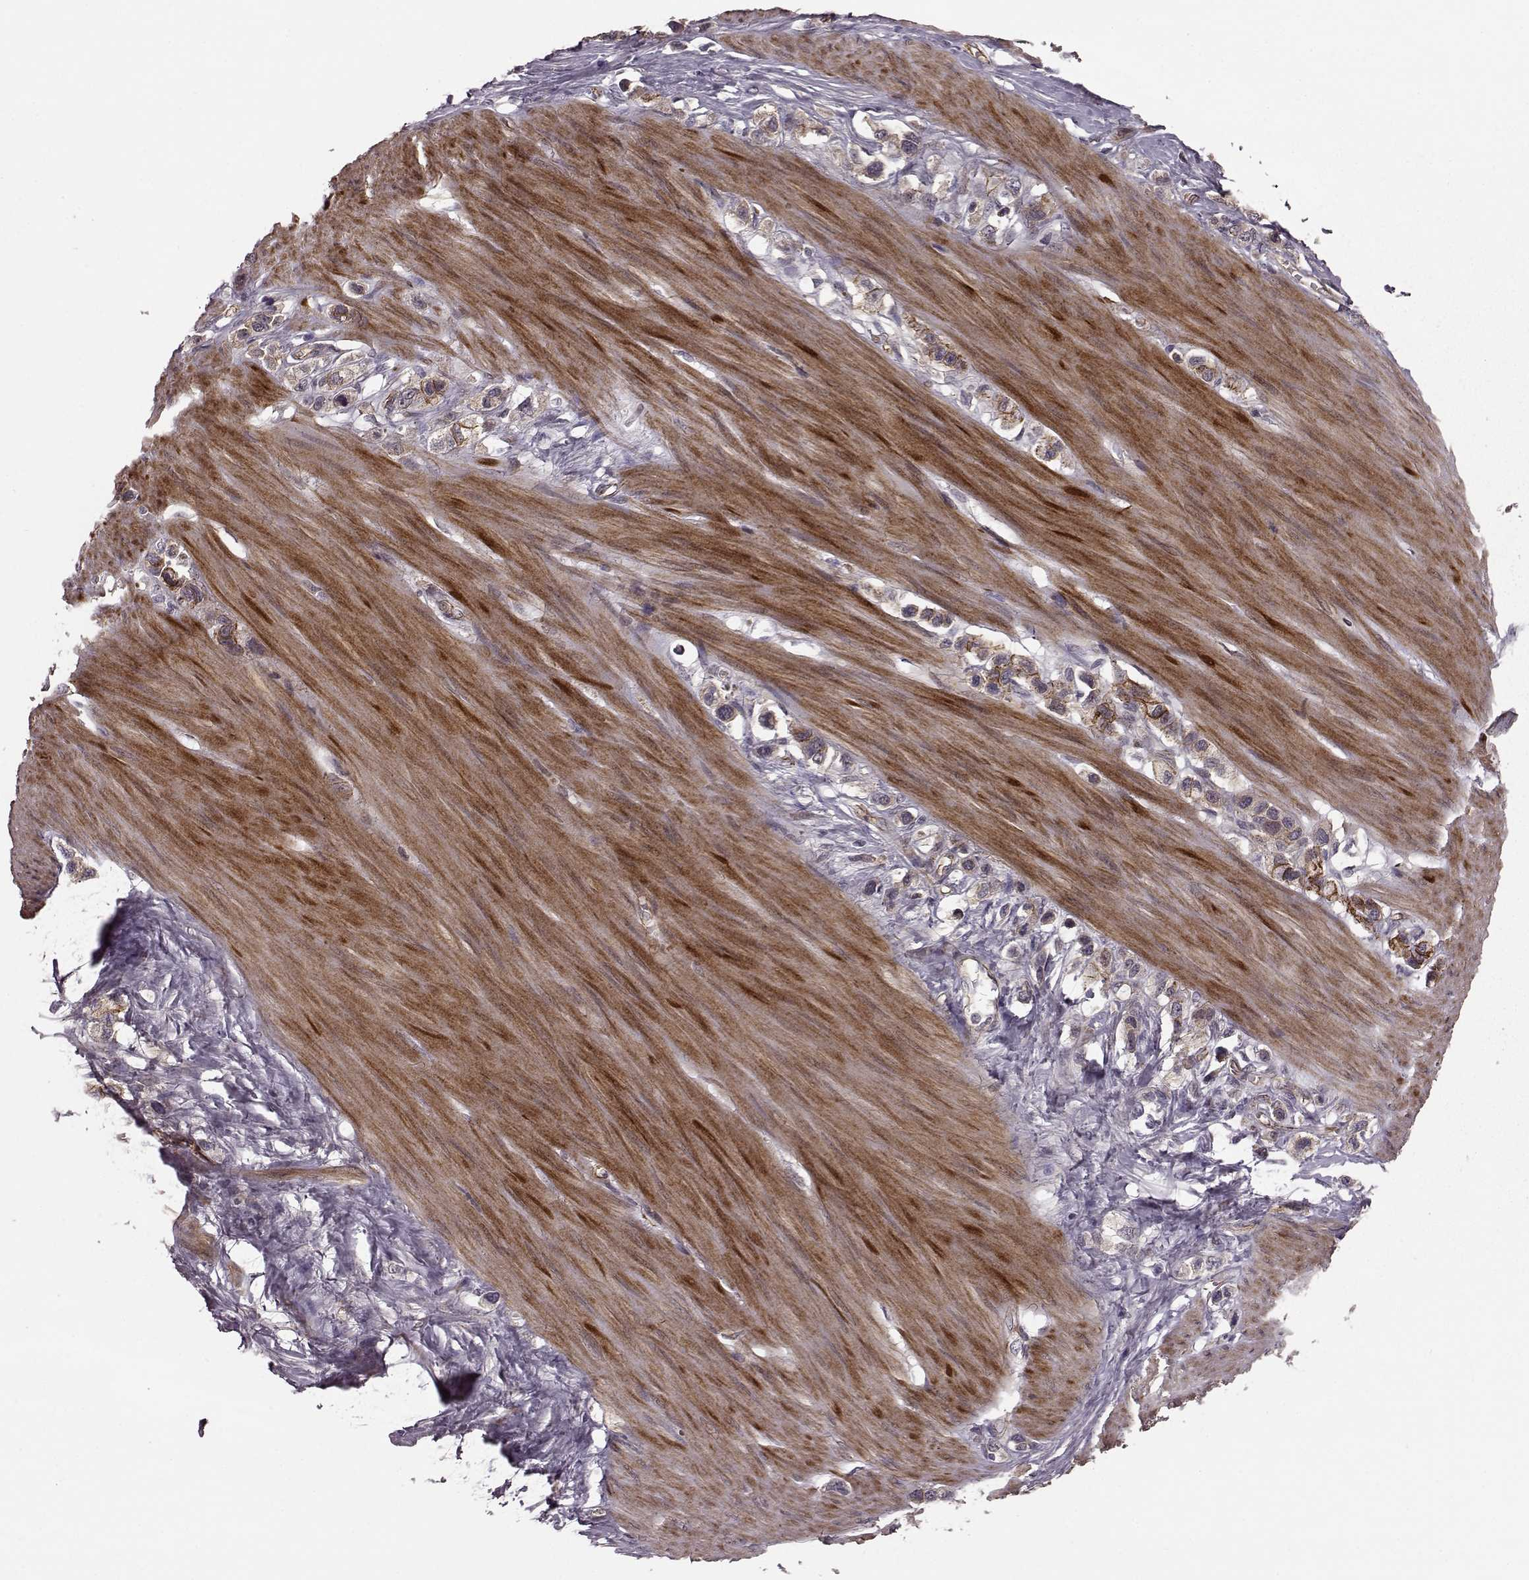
{"staining": {"intensity": "strong", "quantity": "<25%", "location": "cytoplasmic/membranous"}, "tissue": "stomach cancer", "cell_type": "Tumor cells", "image_type": "cancer", "snomed": [{"axis": "morphology", "description": "Normal tissue, NOS"}, {"axis": "morphology", "description": "Adenocarcinoma, NOS"}, {"axis": "morphology", "description": "Adenocarcinoma, High grade"}, {"axis": "topography", "description": "Stomach, upper"}, {"axis": "topography", "description": "Stomach"}], "caption": "Strong cytoplasmic/membranous expression for a protein is seen in approximately <25% of tumor cells of stomach cancer (adenocarcinoma) using IHC.", "gene": "SYNPO", "patient": {"sex": "female", "age": 65}}